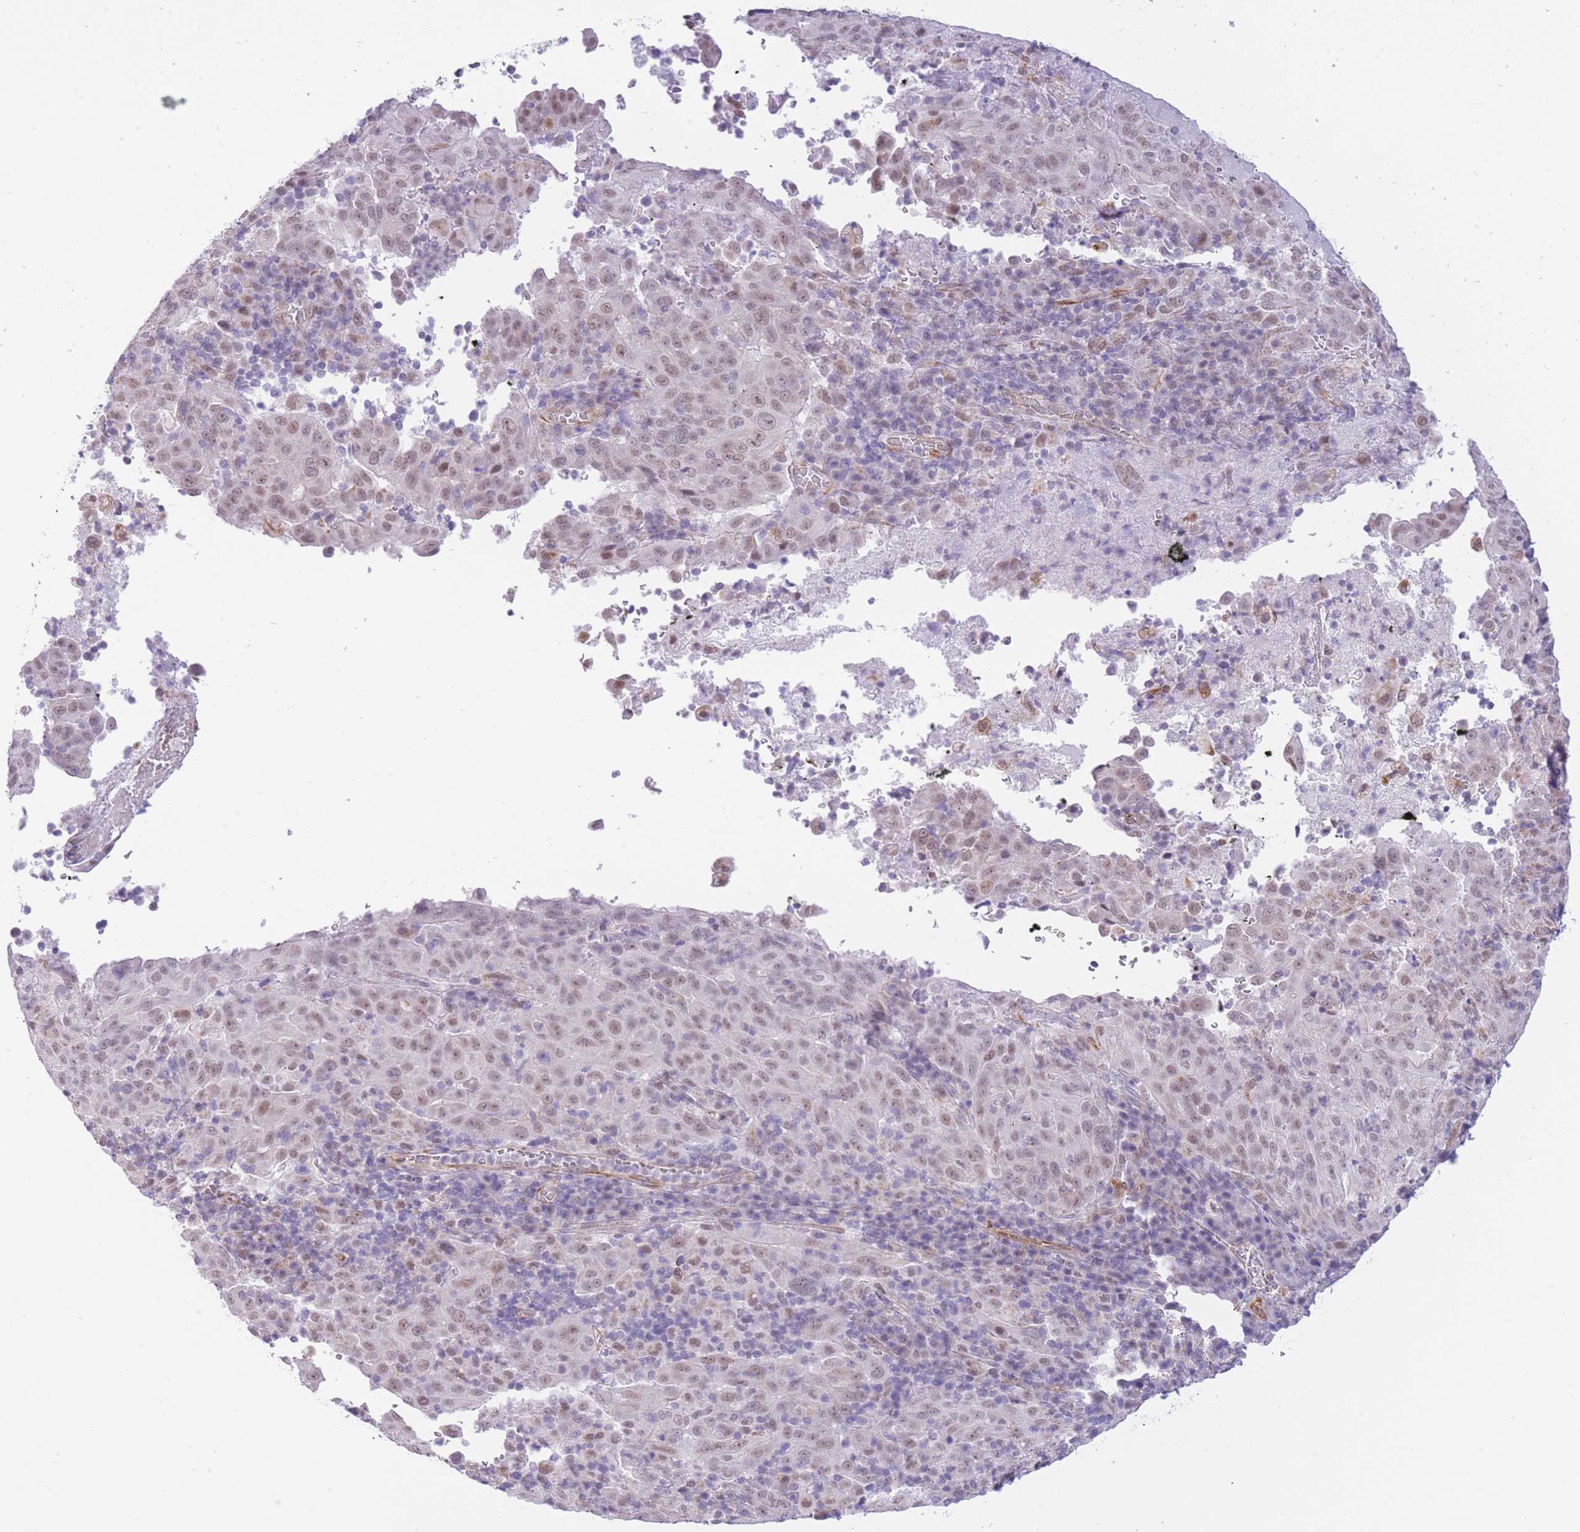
{"staining": {"intensity": "weak", "quantity": ">75%", "location": "nuclear"}, "tissue": "pancreatic cancer", "cell_type": "Tumor cells", "image_type": "cancer", "snomed": [{"axis": "morphology", "description": "Adenocarcinoma, NOS"}, {"axis": "topography", "description": "Pancreas"}], "caption": "Immunohistochemical staining of pancreatic cancer reveals low levels of weak nuclear protein positivity in approximately >75% of tumor cells.", "gene": "MEIOSIN", "patient": {"sex": "male", "age": 63}}